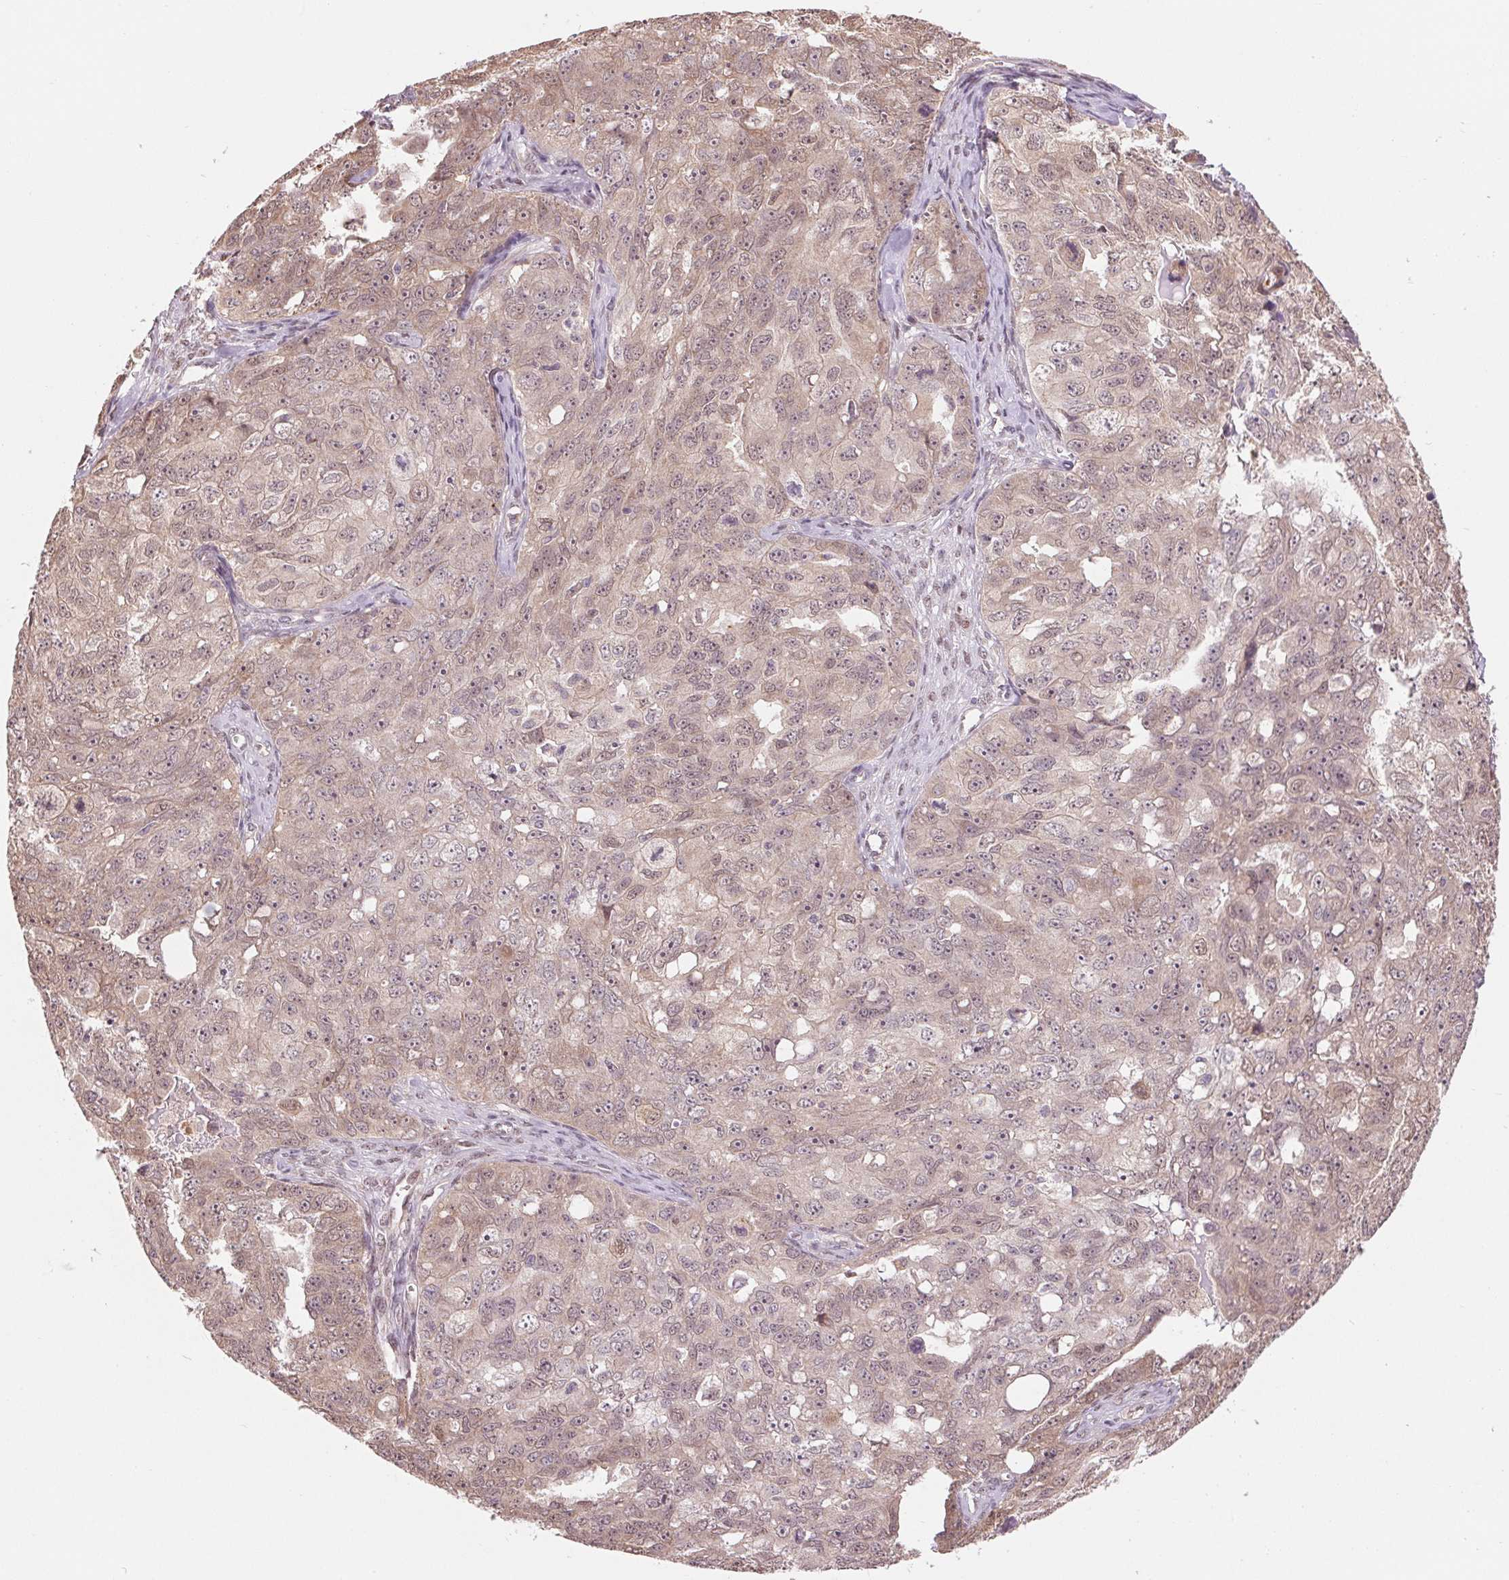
{"staining": {"intensity": "weak", "quantity": ">75%", "location": "cytoplasmic/membranous,nuclear"}, "tissue": "ovarian cancer", "cell_type": "Tumor cells", "image_type": "cancer", "snomed": [{"axis": "morphology", "description": "Carcinoma, endometroid"}, {"axis": "topography", "description": "Ovary"}], "caption": "This histopathology image demonstrates ovarian cancer (endometroid carcinoma) stained with immunohistochemistry to label a protein in brown. The cytoplasmic/membranous and nuclear of tumor cells show weak positivity for the protein. Nuclei are counter-stained blue.", "gene": "TMEM273", "patient": {"sex": "female", "age": 70}}